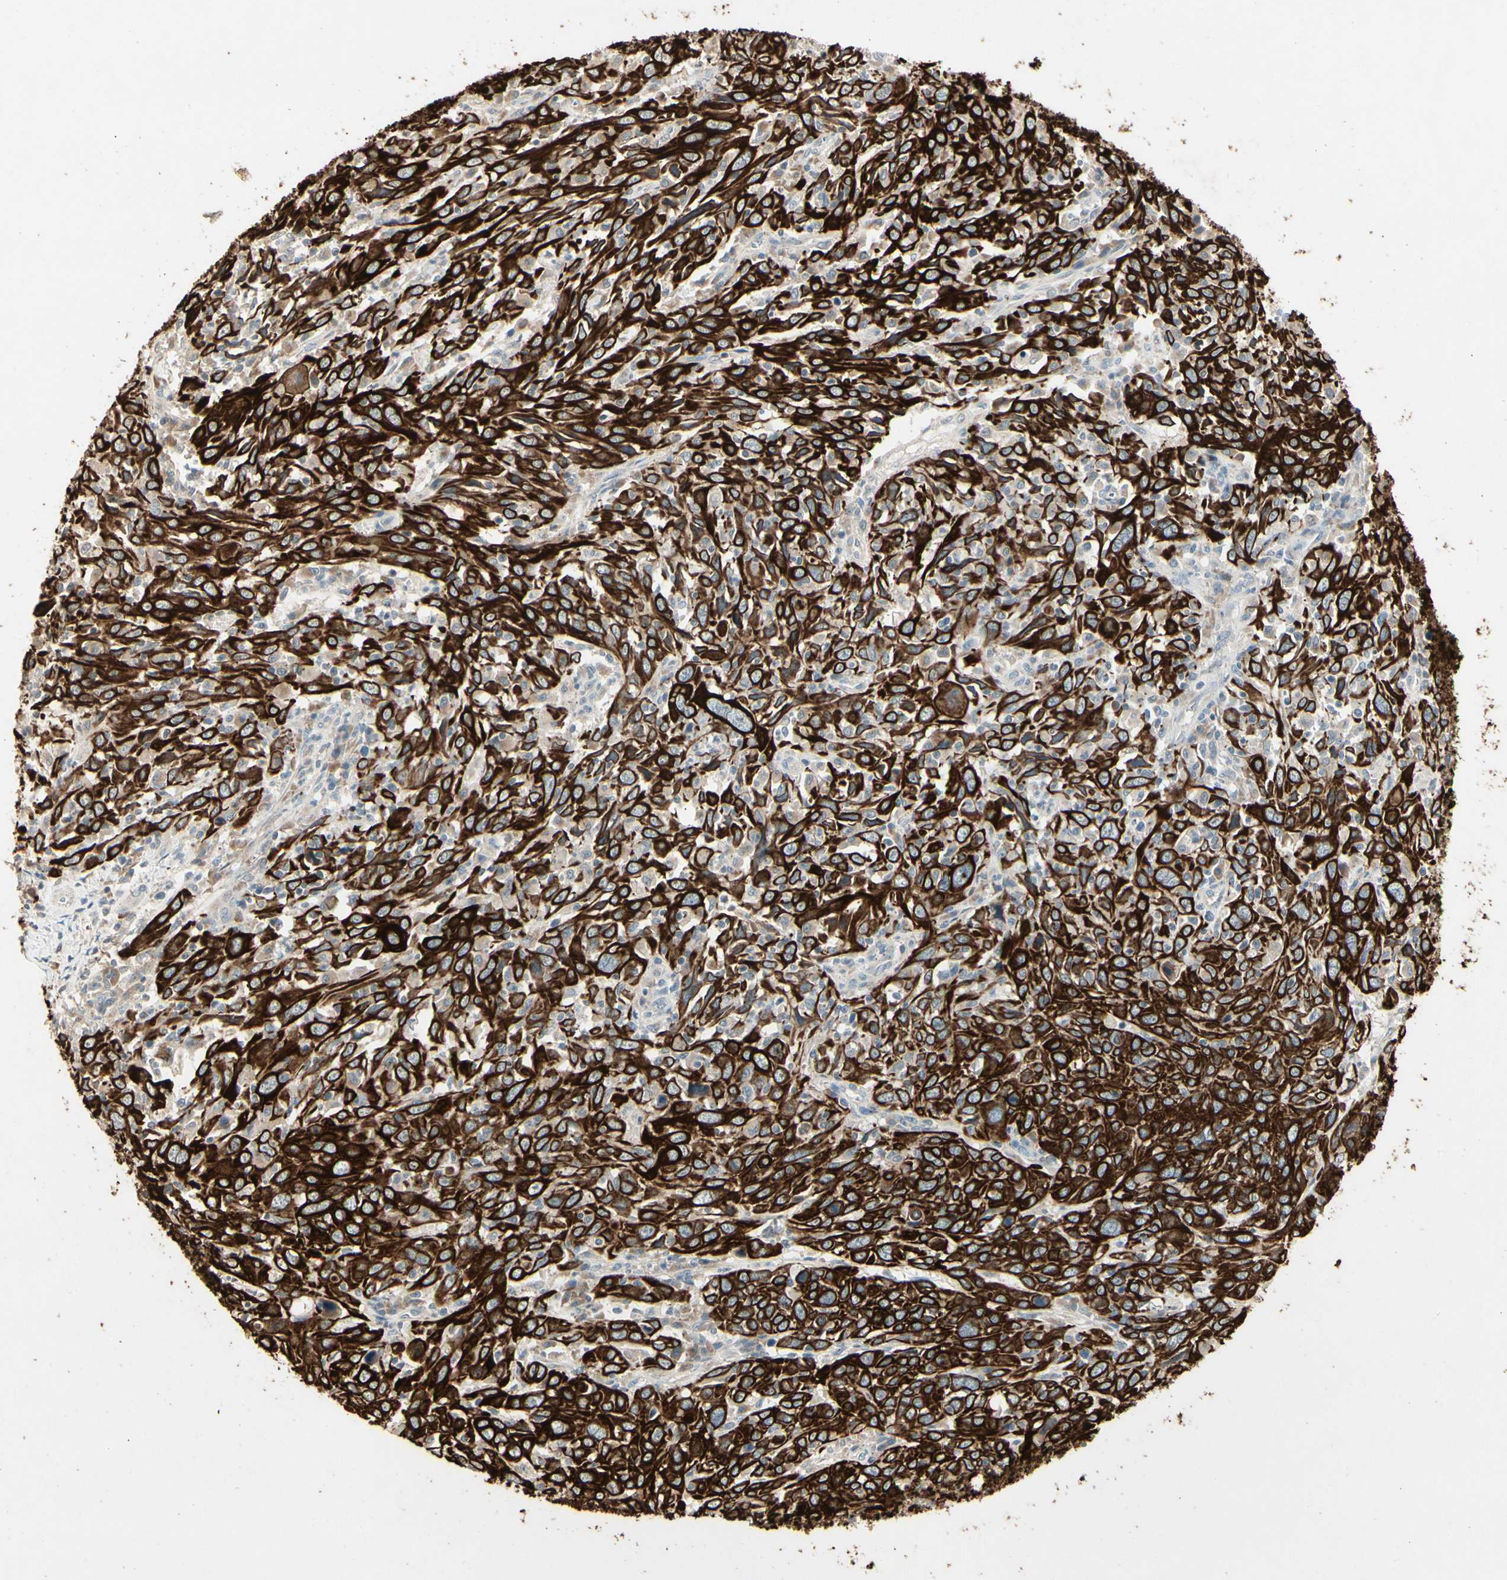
{"staining": {"intensity": "strong", "quantity": ">75%", "location": "cytoplasmic/membranous"}, "tissue": "cervical cancer", "cell_type": "Tumor cells", "image_type": "cancer", "snomed": [{"axis": "morphology", "description": "Squamous cell carcinoma, NOS"}, {"axis": "topography", "description": "Cervix"}], "caption": "Immunohistochemistry (IHC) histopathology image of neoplastic tissue: cervical squamous cell carcinoma stained using immunohistochemistry (IHC) shows high levels of strong protein expression localized specifically in the cytoplasmic/membranous of tumor cells, appearing as a cytoplasmic/membranous brown color.", "gene": "SKIL", "patient": {"sex": "female", "age": 46}}